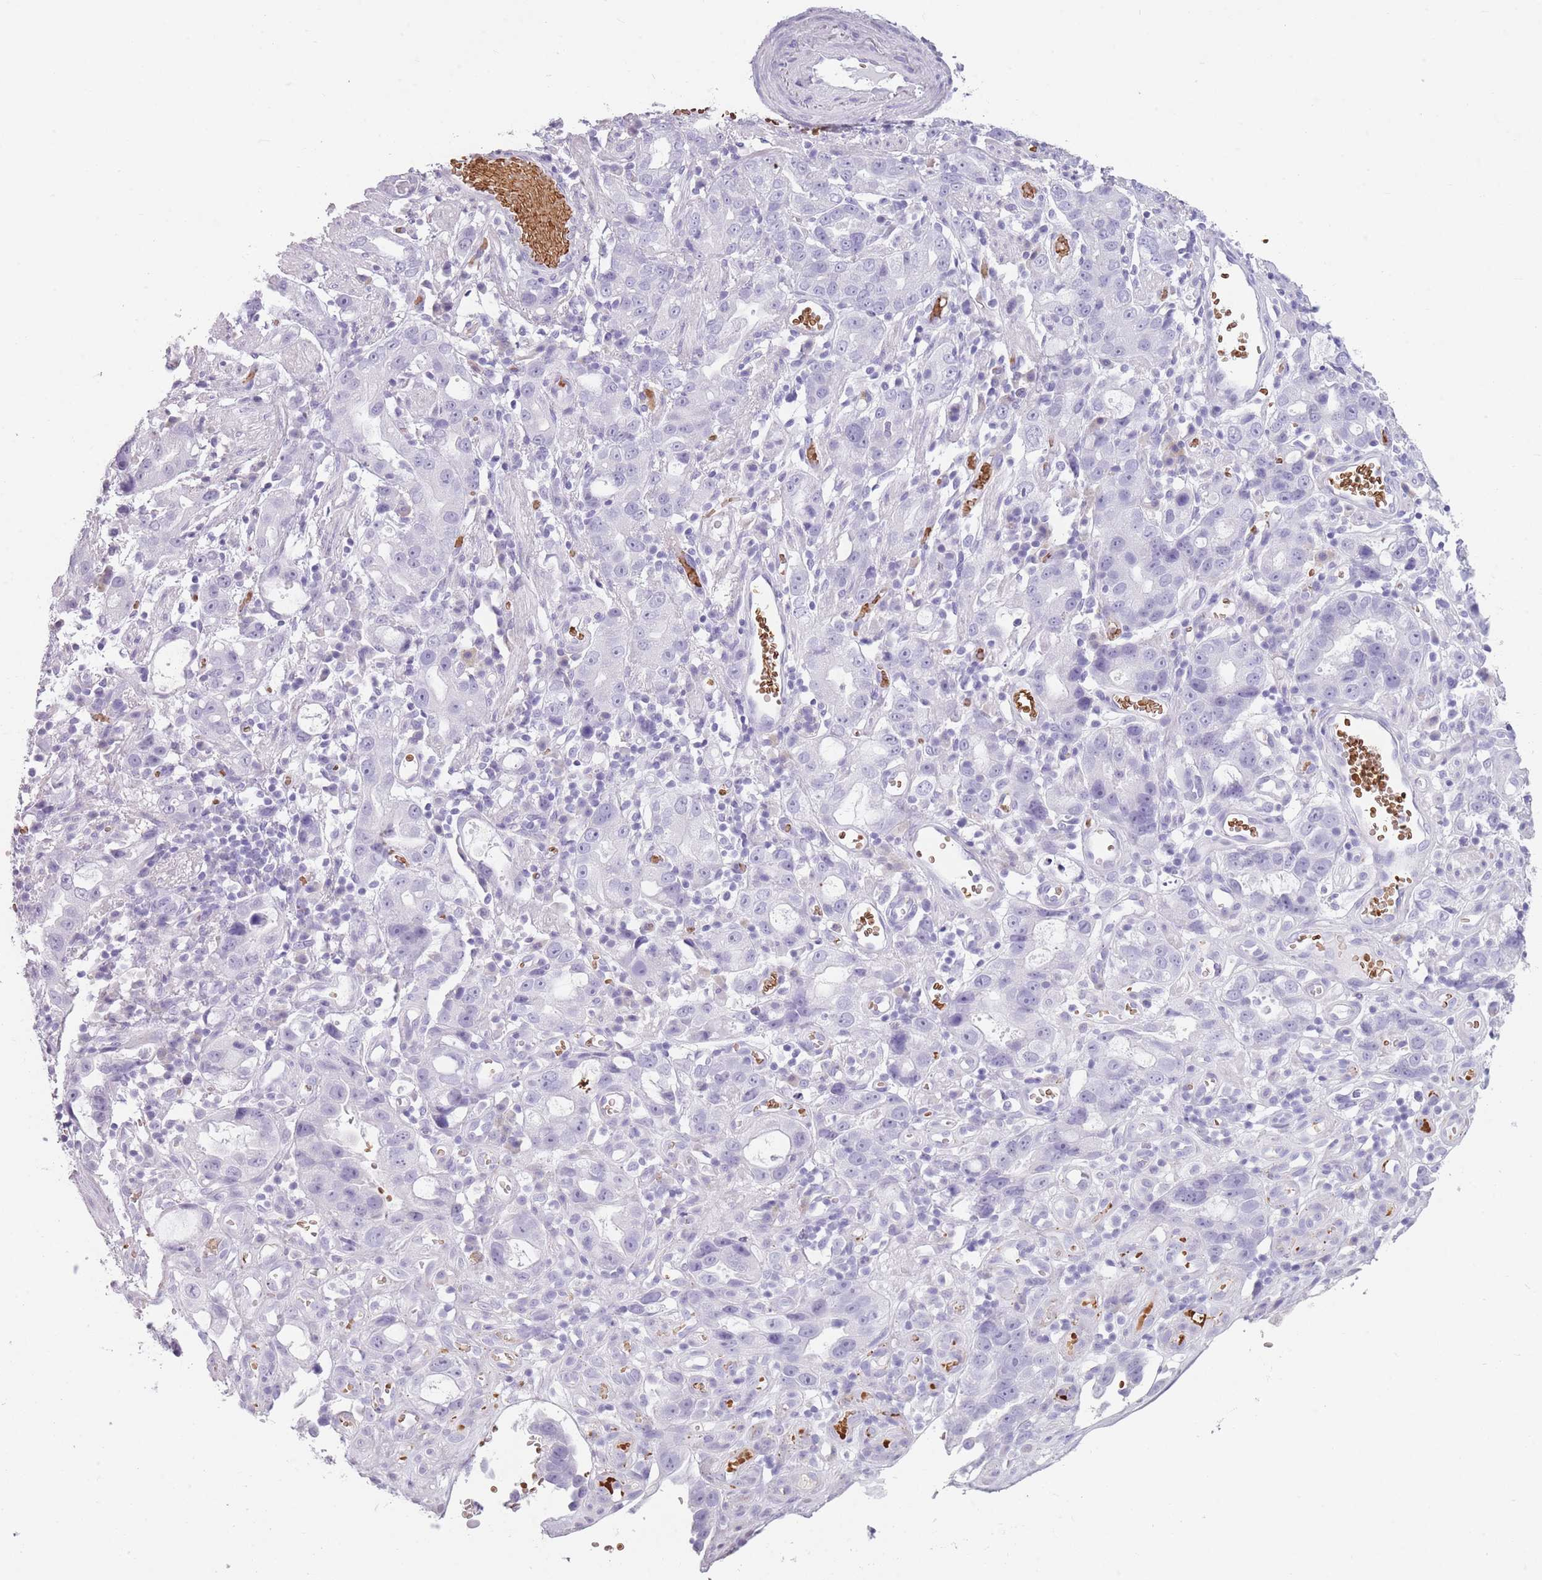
{"staining": {"intensity": "negative", "quantity": "none", "location": "none"}, "tissue": "stomach cancer", "cell_type": "Tumor cells", "image_type": "cancer", "snomed": [{"axis": "morphology", "description": "Adenocarcinoma, NOS"}, {"axis": "topography", "description": "Stomach"}], "caption": "High magnification brightfield microscopy of stomach cancer (adenocarcinoma) stained with DAB (brown) and counterstained with hematoxylin (blue): tumor cells show no significant expression. (Brightfield microscopy of DAB (3,3'-diaminobenzidine) immunohistochemistry (IHC) at high magnification).", "gene": "OR7C1", "patient": {"sex": "male", "age": 55}}